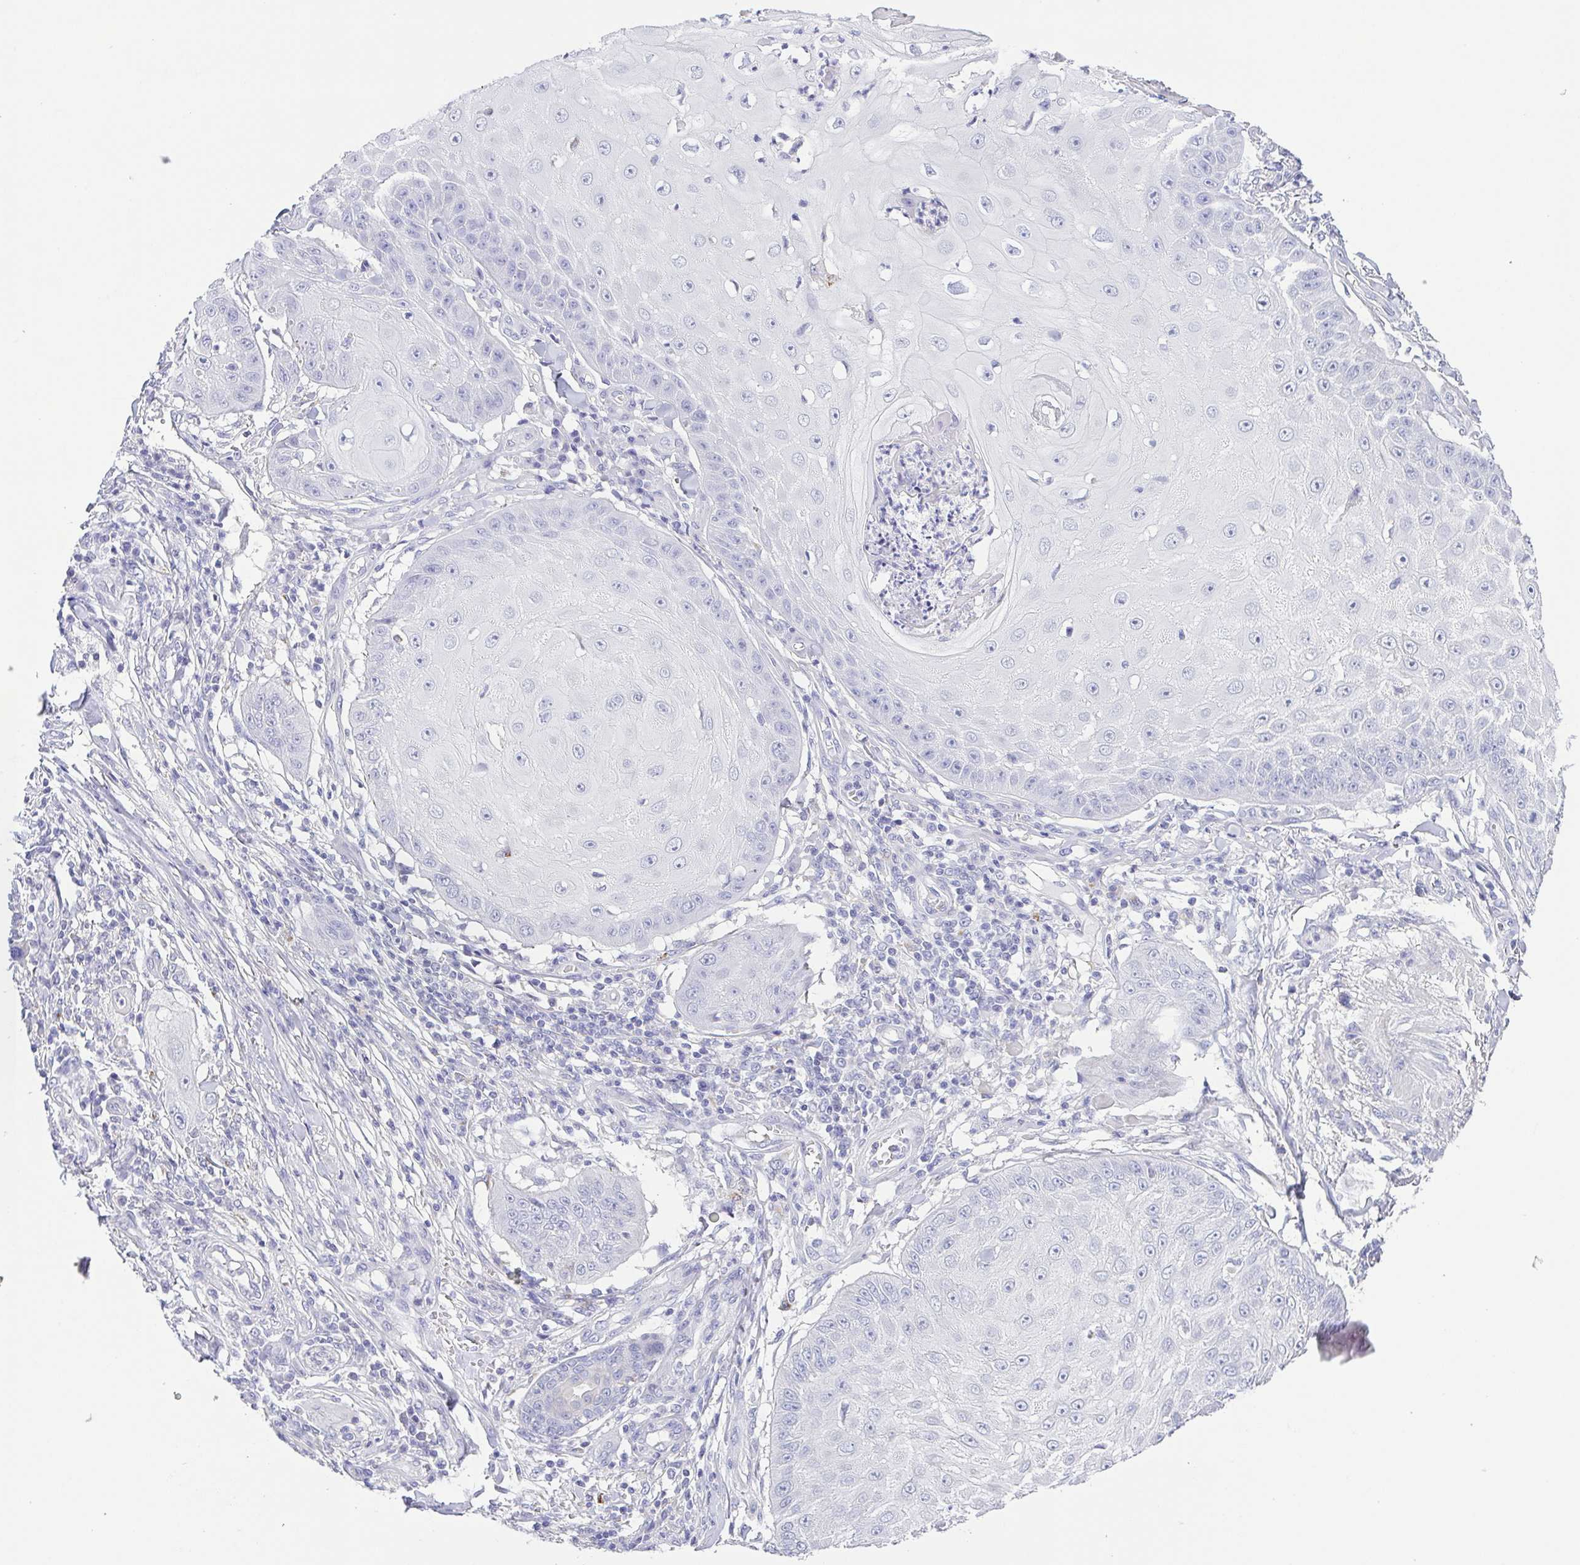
{"staining": {"intensity": "negative", "quantity": "none", "location": "none"}, "tissue": "skin cancer", "cell_type": "Tumor cells", "image_type": "cancer", "snomed": [{"axis": "morphology", "description": "Squamous cell carcinoma, NOS"}, {"axis": "topography", "description": "Skin"}], "caption": "Tumor cells are negative for protein expression in human skin squamous cell carcinoma.", "gene": "PKDREJ", "patient": {"sex": "male", "age": 70}}